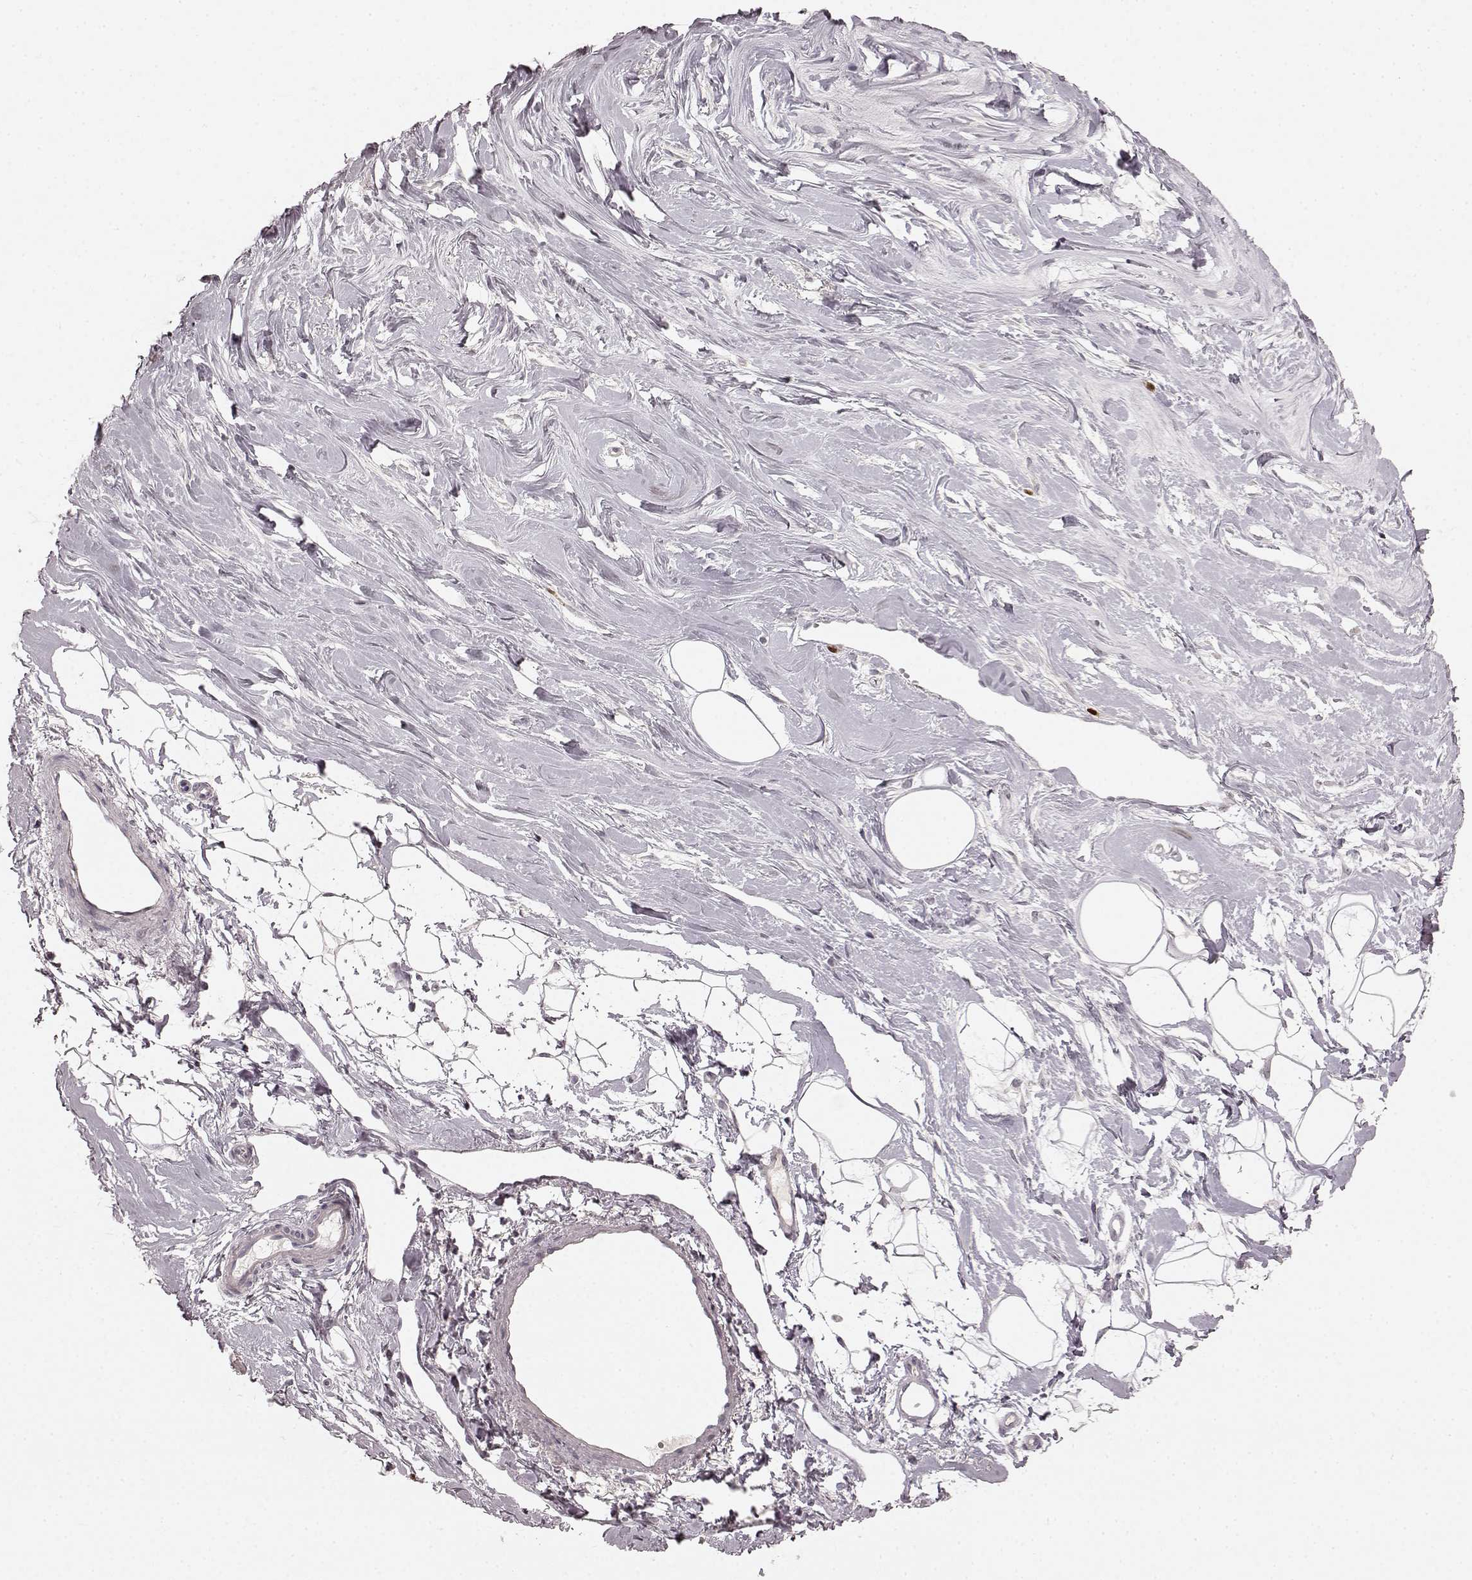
{"staining": {"intensity": "negative", "quantity": "none", "location": "none"}, "tissue": "breast", "cell_type": "Adipocytes", "image_type": "normal", "snomed": [{"axis": "morphology", "description": "Normal tissue, NOS"}, {"axis": "topography", "description": "Breast"}], "caption": "Immunohistochemical staining of benign human breast displays no significant positivity in adipocytes. The staining is performed using DAB brown chromogen with nuclei counter-stained in using hematoxylin.", "gene": "CCNA2", "patient": {"sex": "female", "age": 49}}